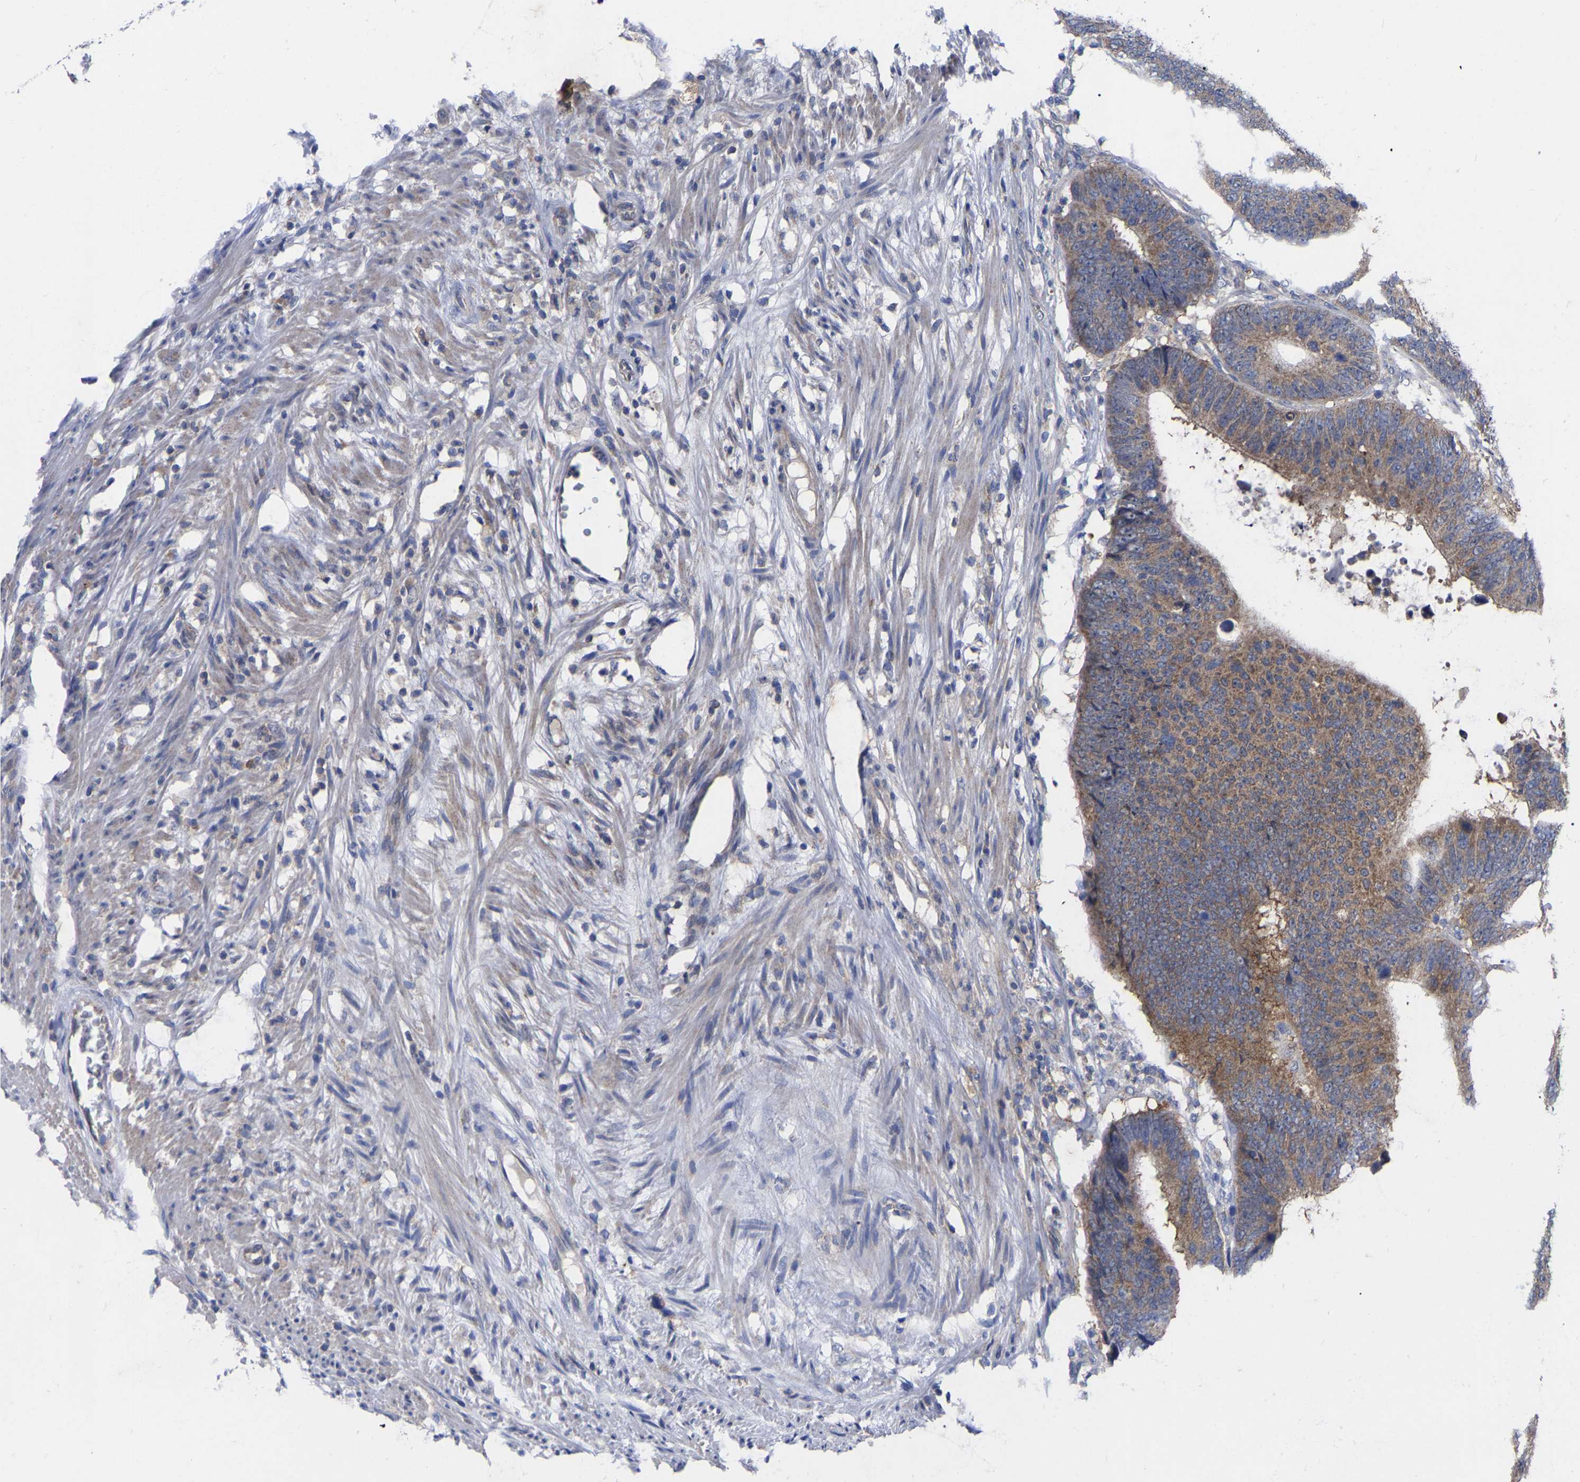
{"staining": {"intensity": "moderate", "quantity": ">75%", "location": "cytoplasmic/membranous"}, "tissue": "colorectal cancer", "cell_type": "Tumor cells", "image_type": "cancer", "snomed": [{"axis": "morphology", "description": "Adenocarcinoma, NOS"}, {"axis": "topography", "description": "Colon"}], "caption": "IHC histopathology image of neoplastic tissue: human colorectal cancer stained using immunohistochemistry reveals medium levels of moderate protein expression localized specifically in the cytoplasmic/membranous of tumor cells, appearing as a cytoplasmic/membranous brown color.", "gene": "TCP1", "patient": {"sex": "male", "age": 56}}